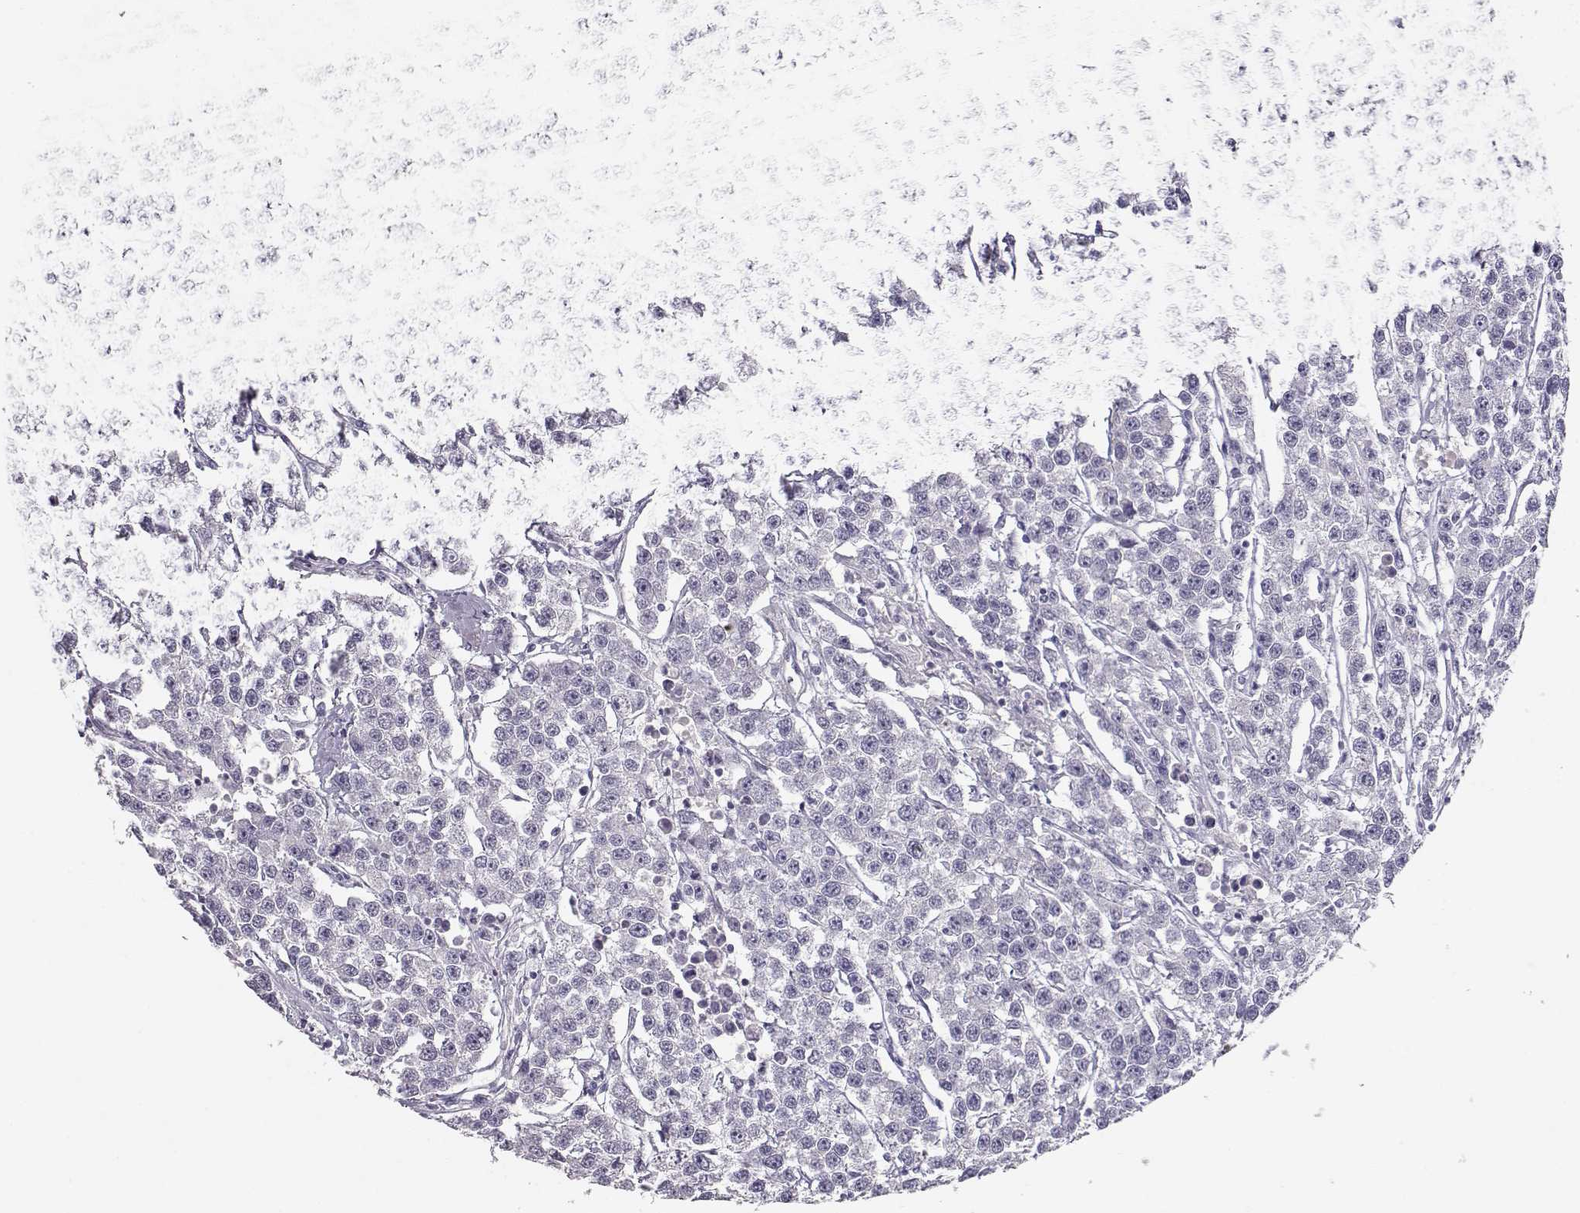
{"staining": {"intensity": "negative", "quantity": "none", "location": "none"}, "tissue": "testis cancer", "cell_type": "Tumor cells", "image_type": "cancer", "snomed": [{"axis": "morphology", "description": "Seminoma, NOS"}, {"axis": "topography", "description": "Testis"}], "caption": "Testis seminoma was stained to show a protein in brown. There is no significant expression in tumor cells.", "gene": "MAGEC1", "patient": {"sex": "male", "age": 59}}